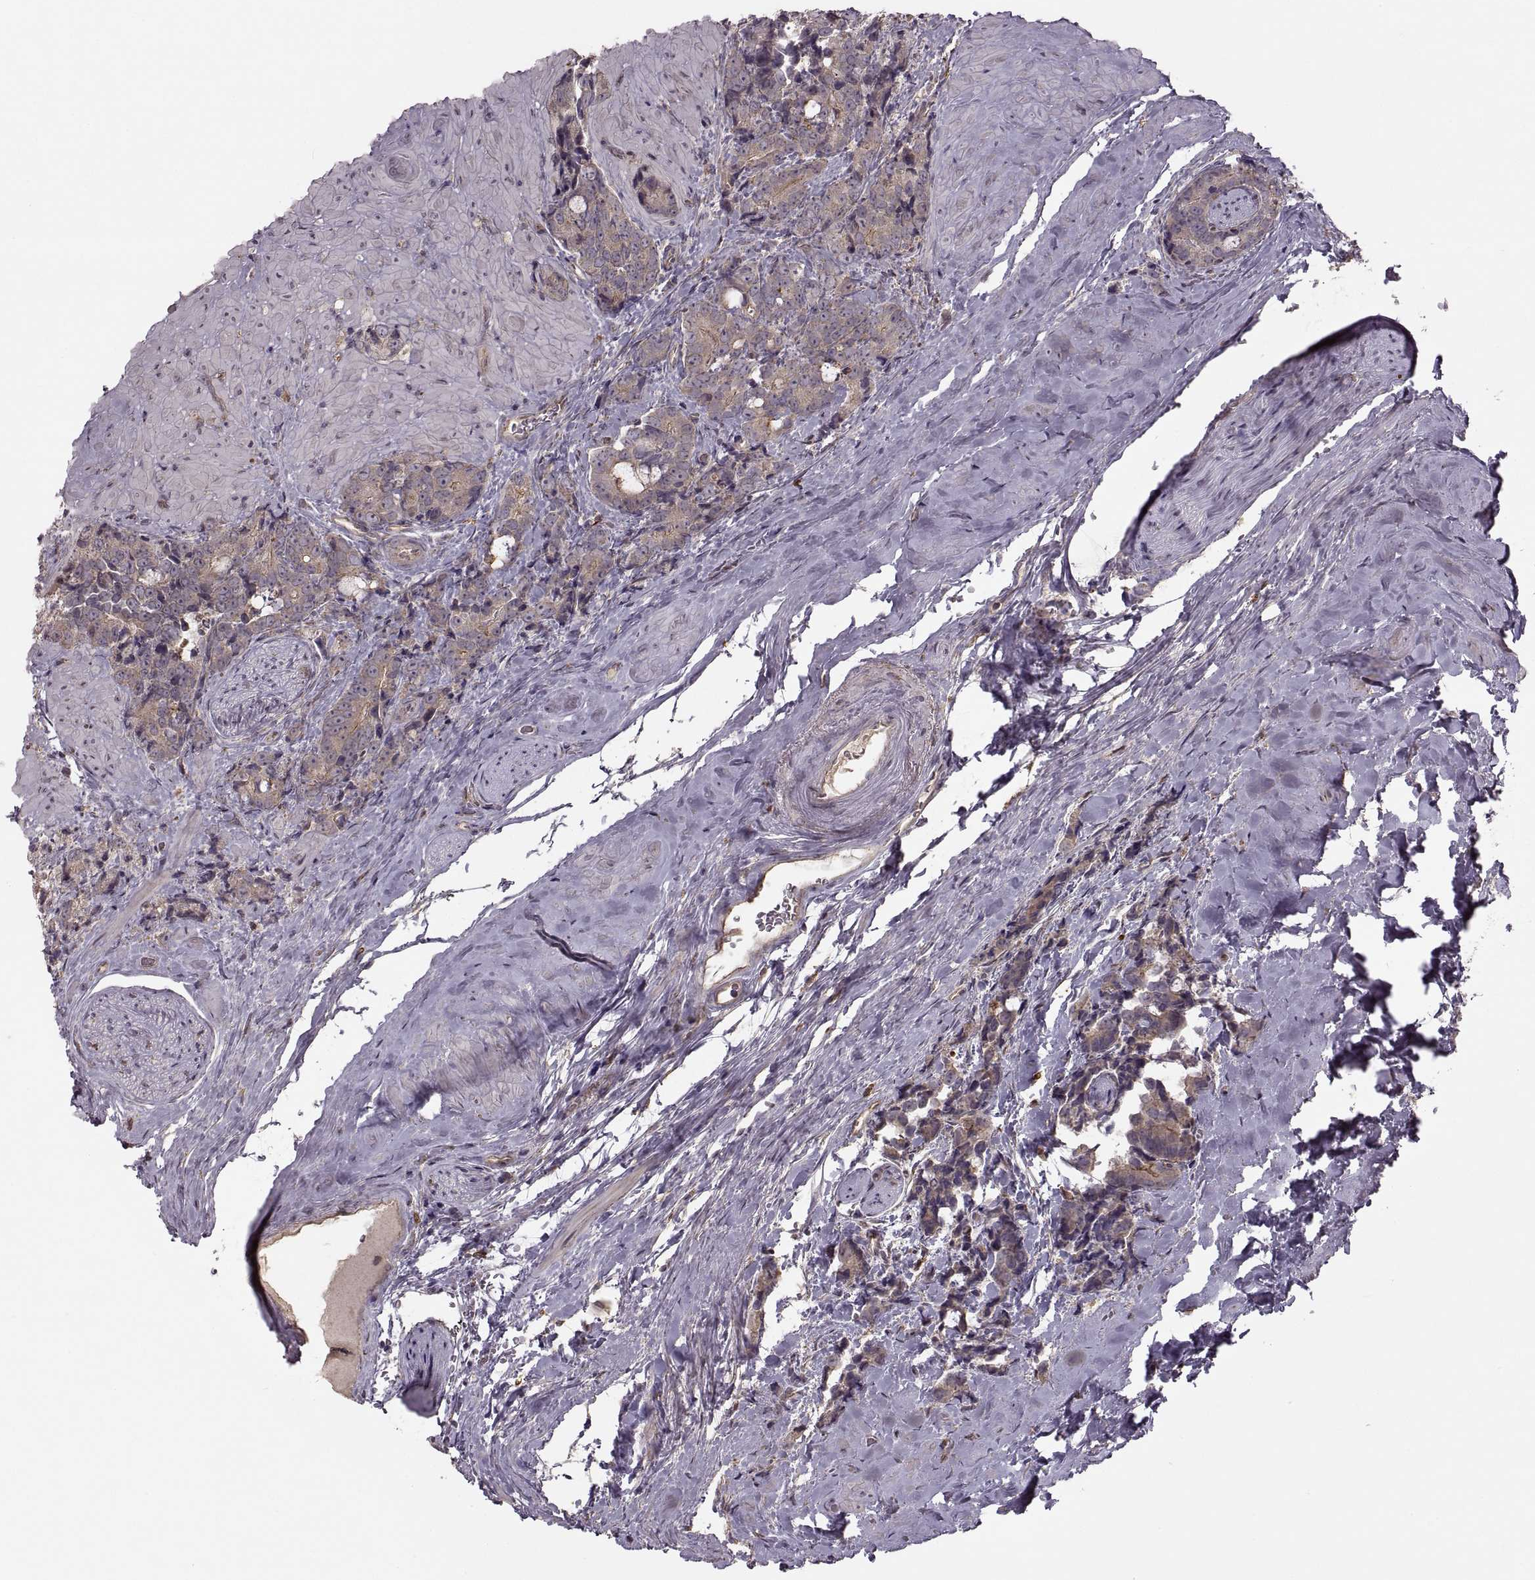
{"staining": {"intensity": "weak", "quantity": ">75%", "location": "cytoplasmic/membranous"}, "tissue": "prostate cancer", "cell_type": "Tumor cells", "image_type": "cancer", "snomed": [{"axis": "morphology", "description": "Adenocarcinoma, High grade"}, {"axis": "topography", "description": "Prostate"}], "caption": "The image reveals a brown stain indicating the presence of a protein in the cytoplasmic/membranous of tumor cells in adenocarcinoma (high-grade) (prostate).", "gene": "PIERCE1", "patient": {"sex": "male", "age": 74}}